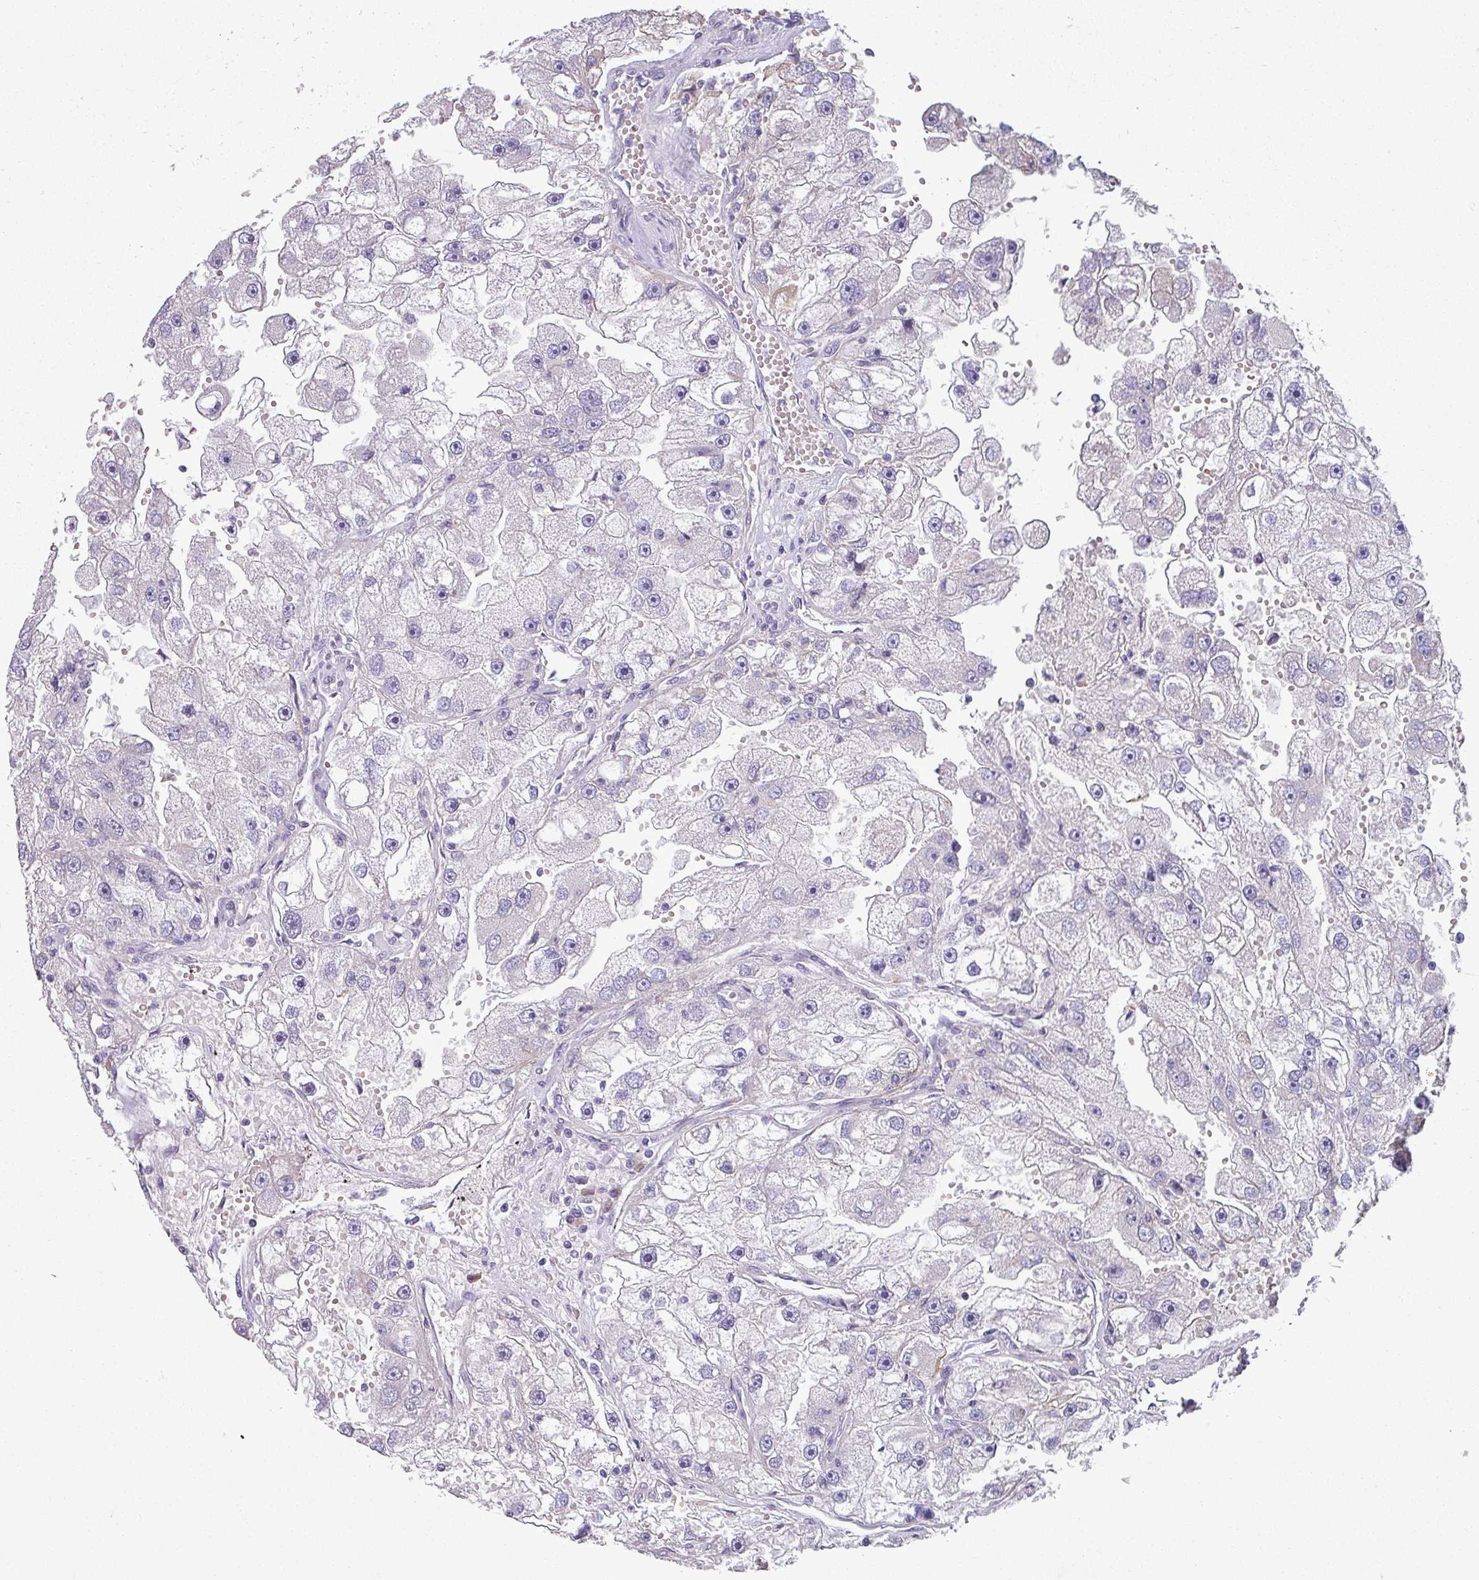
{"staining": {"intensity": "negative", "quantity": "none", "location": "none"}, "tissue": "renal cancer", "cell_type": "Tumor cells", "image_type": "cancer", "snomed": [{"axis": "morphology", "description": "Adenocarcinoma, NOS"}, {"axis": "topography", "description": "Kidney"}], "caption": "High power microscopy image of an immunohistochemistry (IHC) image of renal cancer, revealing no significant staining in tumor cells. (Immunohistochemistry, brightfield microscopy, high magnification).", "gene": "TMEM132A", "patient": {"sex": "male", "age": 63}}